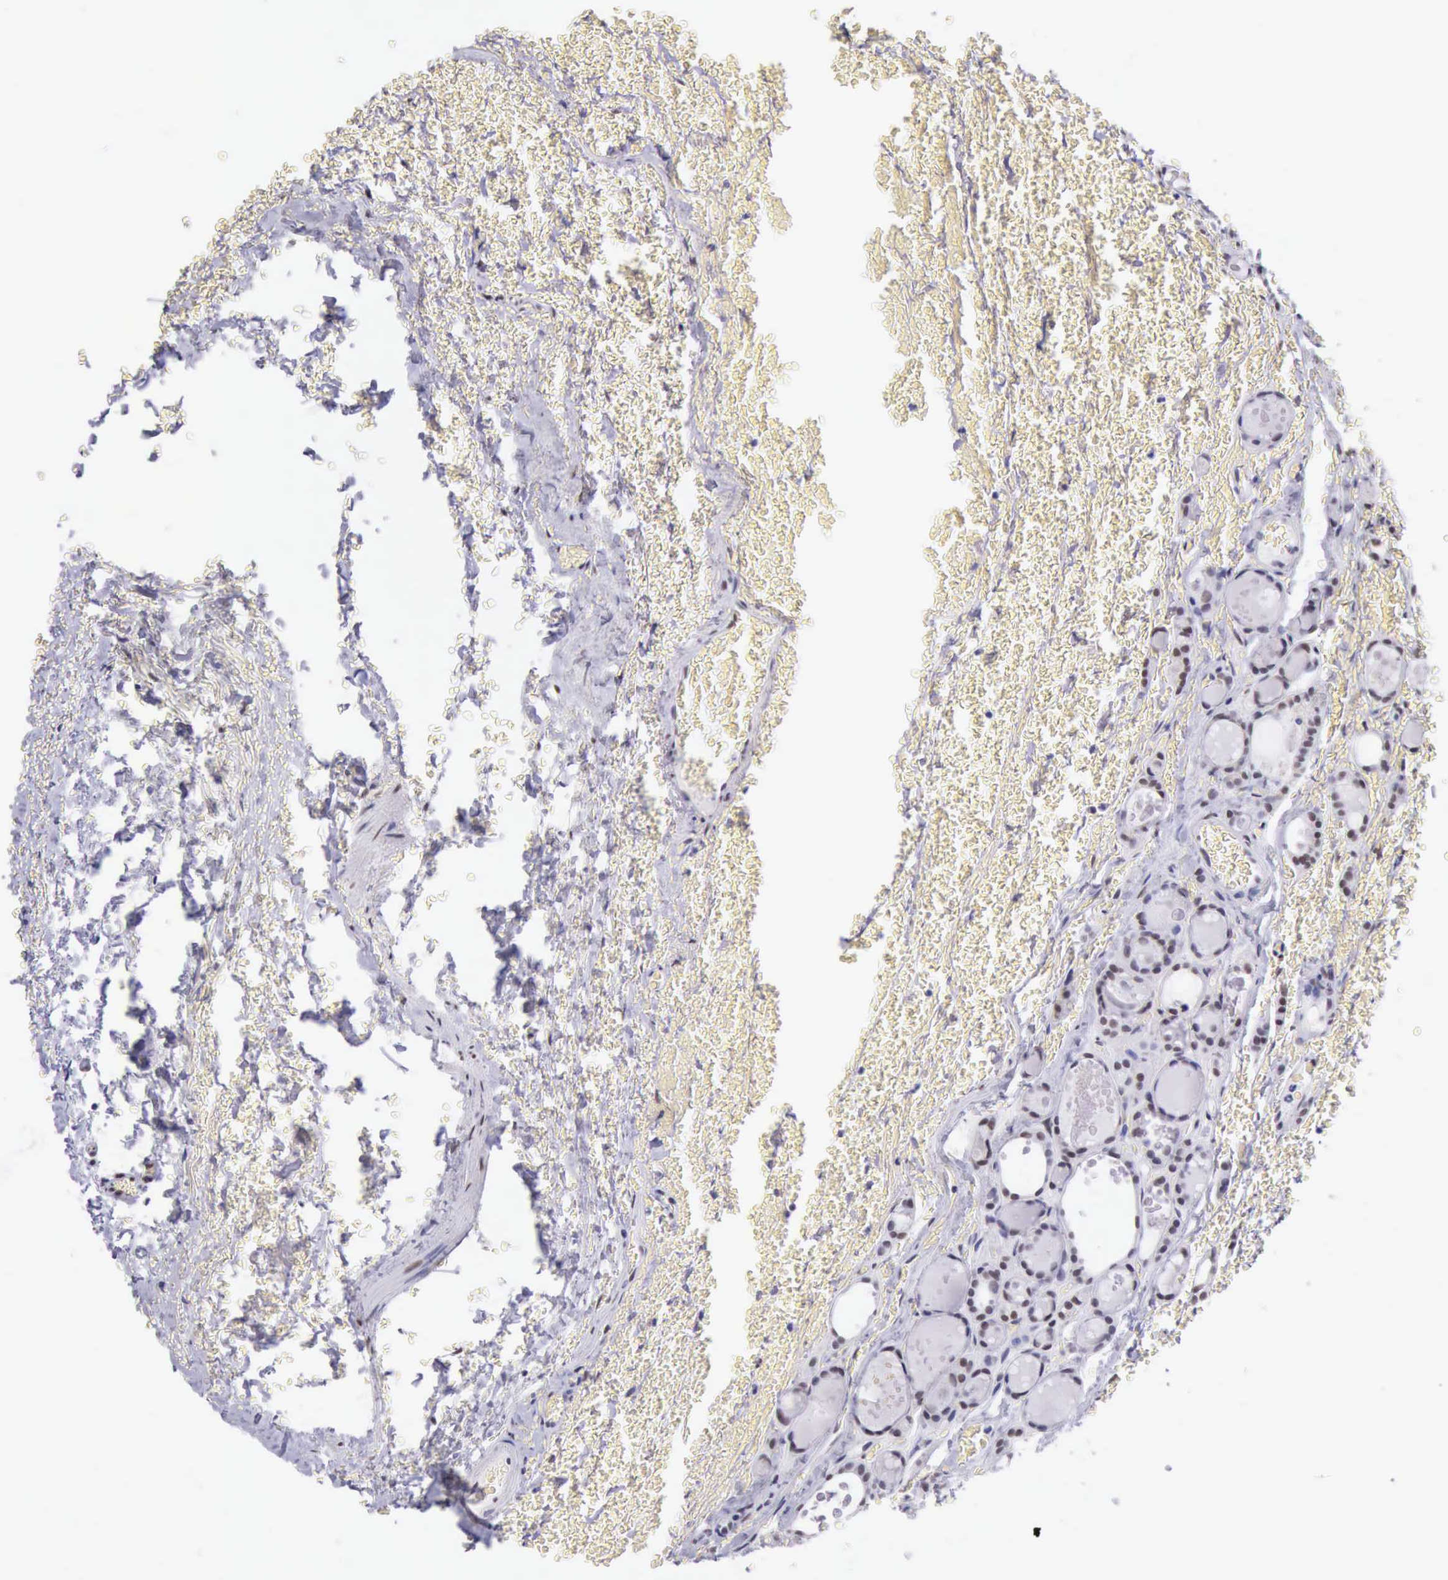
{"staining": {"intensity": "weak", "quantity": "25%-75%", "location": "nuclear"}, "tissue": "thyroid cancer", "cell_type": "Tumor cells", "image_type": "cancer", "snomed": [{"axis": "morphology", "description": "Follicular adenoma carcinoma, NOS"}, {"axis": "topography", "description": "Thyroid gland"}], "caption": "Immunohistochemical staining of human thyroid follicular adenoma carcinoma demonstrates low levels of weak nuclear protein expression in about 25%-75% of tumor cells. (Brightfield microscopy of DAB IHC at high magnification).", "gene": "EP300", "patient": {"sex": "female", "age": 71}}